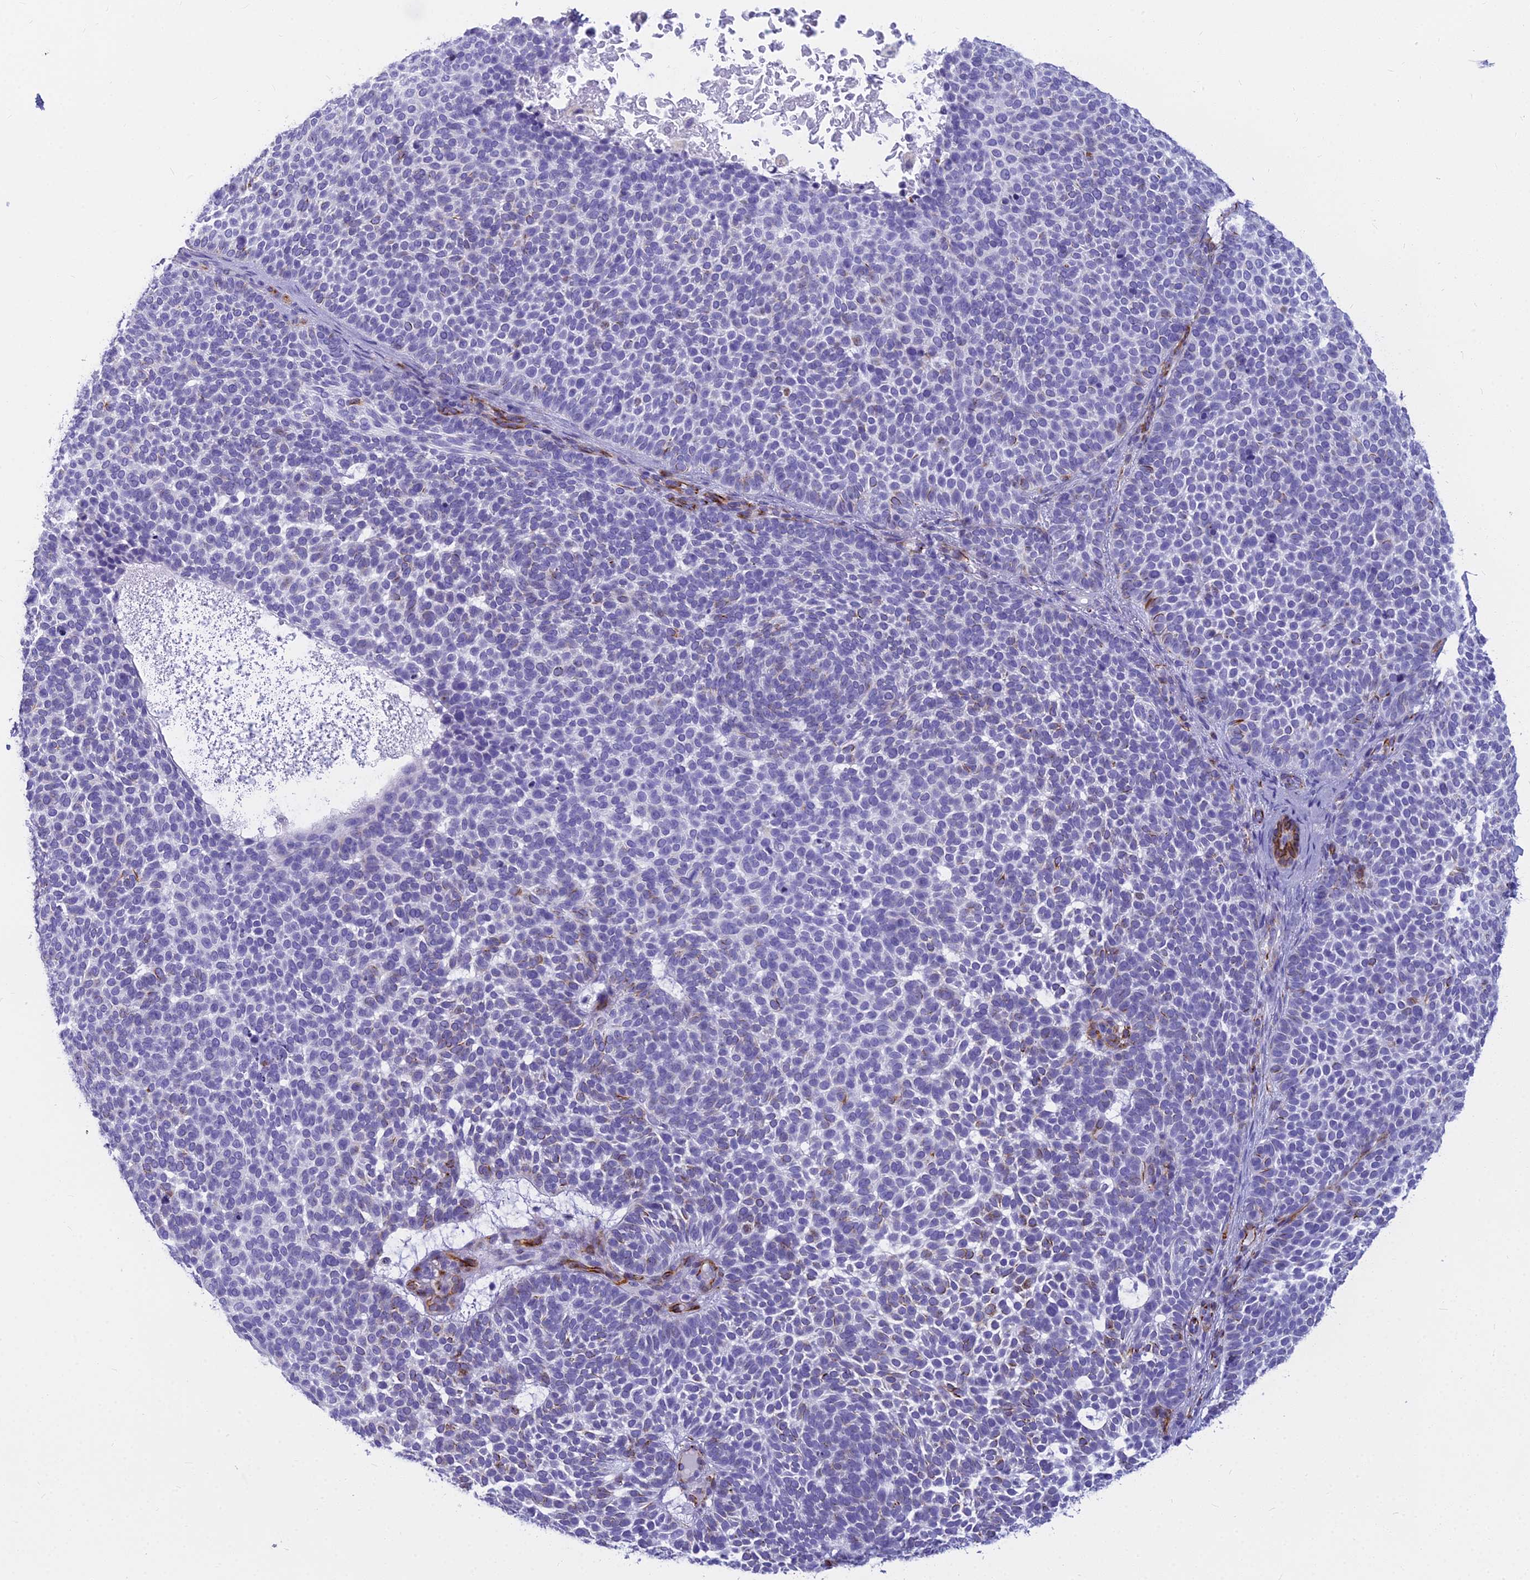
{"staining": {"intensity": "negative", "quantity": "none", "location": "none"}, "tissue": "skin cancer", "cell_type": "Tumor cells", "image_type": "cancer", "snomed": [{"axis": "morphology", "description": "Basal cell carcinoma"}, {"axis": "topography", "description": "Skin"}], "caption": "Immunohistochemistry (IHC) of basal cell carcinoma (skin) exhibits no positivity in tumor cells.", "gene": "EVI2A", "patient": {"sex": "female", "age": 77}}